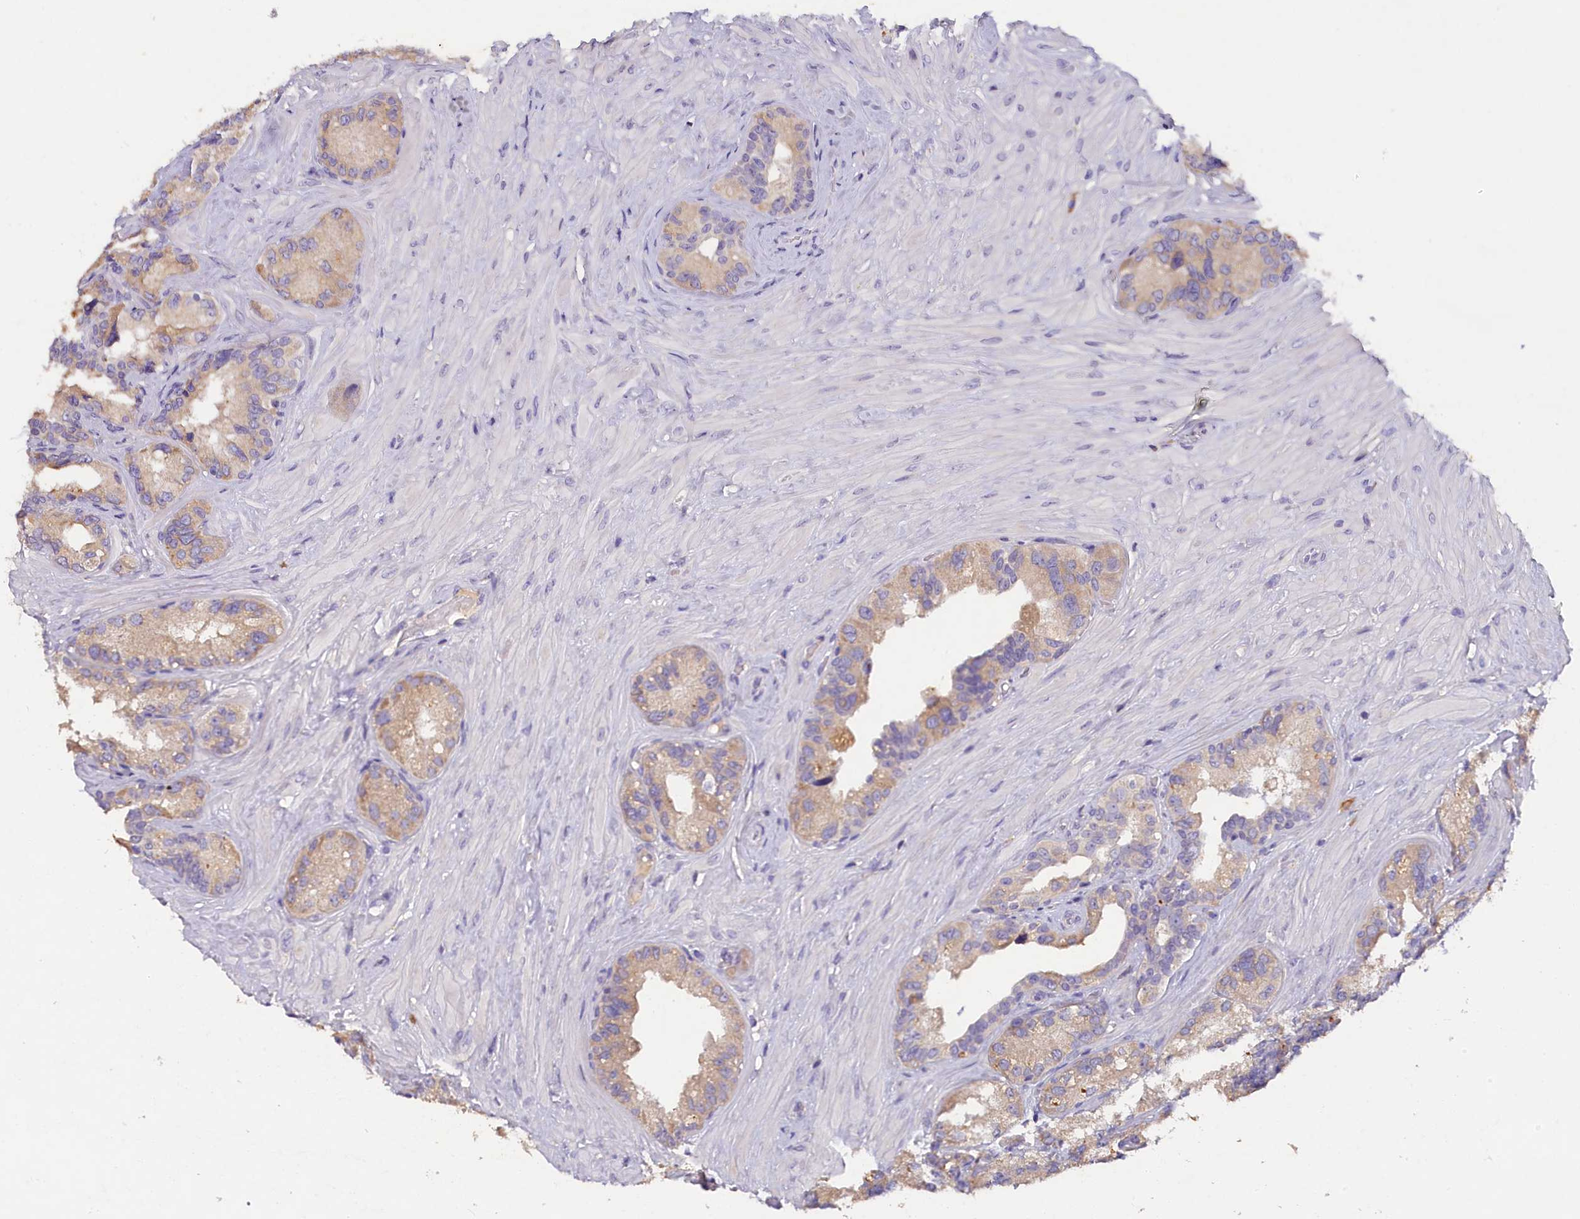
{"staining": {"intensity": "weak", "quantity": "25%-75%", "location": "cytoplasmic/membranous"}, "tissue": "seminal vesicle", "cell_type": "Glandular cells", "image_type": "normal", "snomed": [{"axis": "morphology", "description": "Normal tissue, NOS"}, {"axis": "topography", "description": "Seminal veicle"}, {"axis": "topography", "description": "Peripheral nerve tissue"}], "caption": "This is a photomicrograph of immunohistochemistry (IHC) staining of unremarkable seminal vesicle, which shows weak expression in the cytoplasmic/membranous of glandular cells.", "gene": "ST7L", "patient": {"sex": "male", "age": 67}}